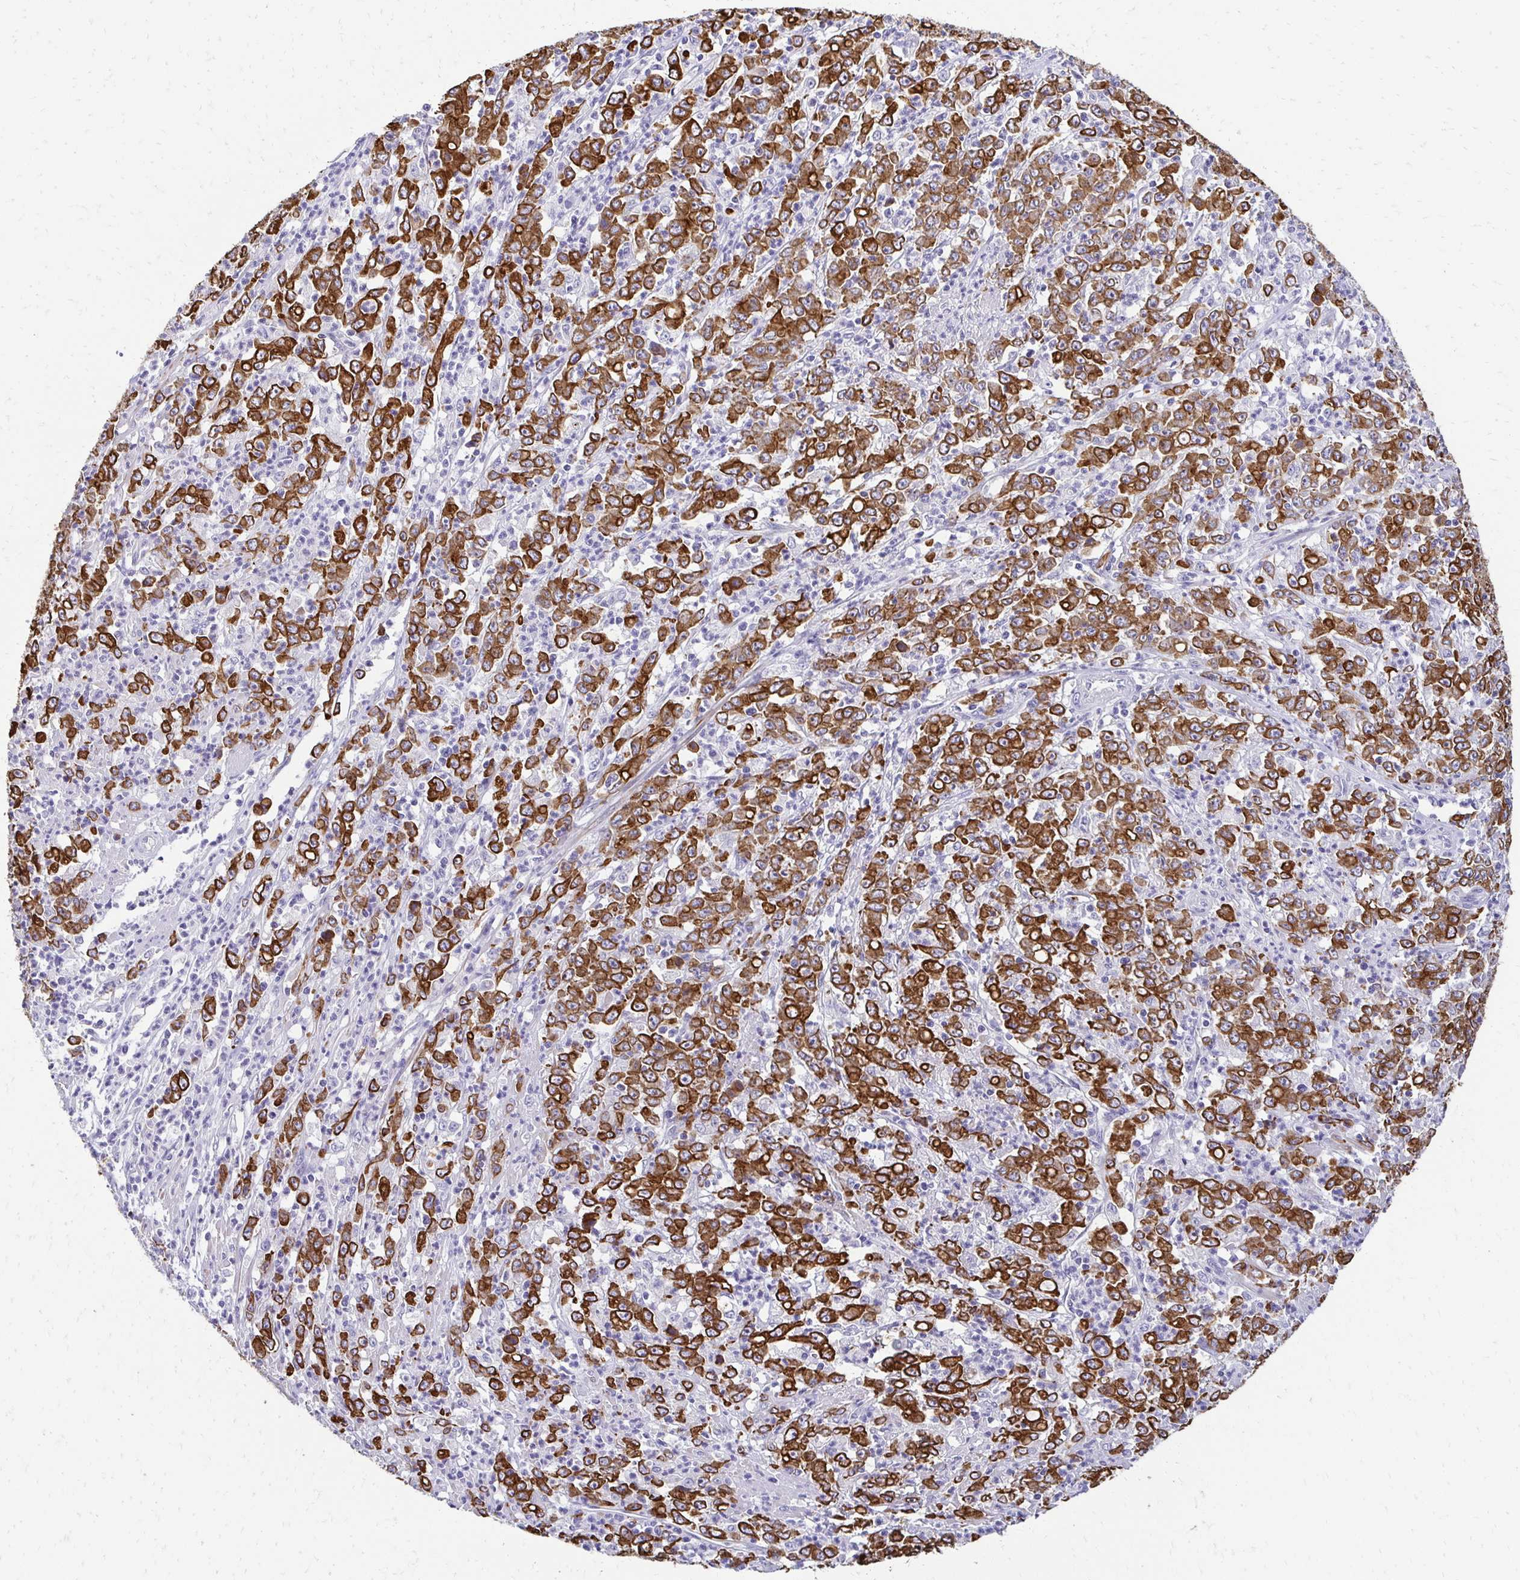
{"staining": {"intensity": "strong", "quantity": ">75%", "location": "cytoplasmic/membranous"}, "tissue": "stomach cancer", "cell_type": "Tumor cells", "image_type": "cancer", "snomed": [{"axis": "morphology", "description": "Adenocarcinoma, NOS"}, {"axis": "topography", "description": "Stomach, lower"}], "caption": "Strong cytoplasmic/membranous protein staining is seen in approximately >75% of tumor cells in adenocarcinoma (stomach).", "gene": "C1QTNF2", "patient": {"sex": "female", "age": 71}}